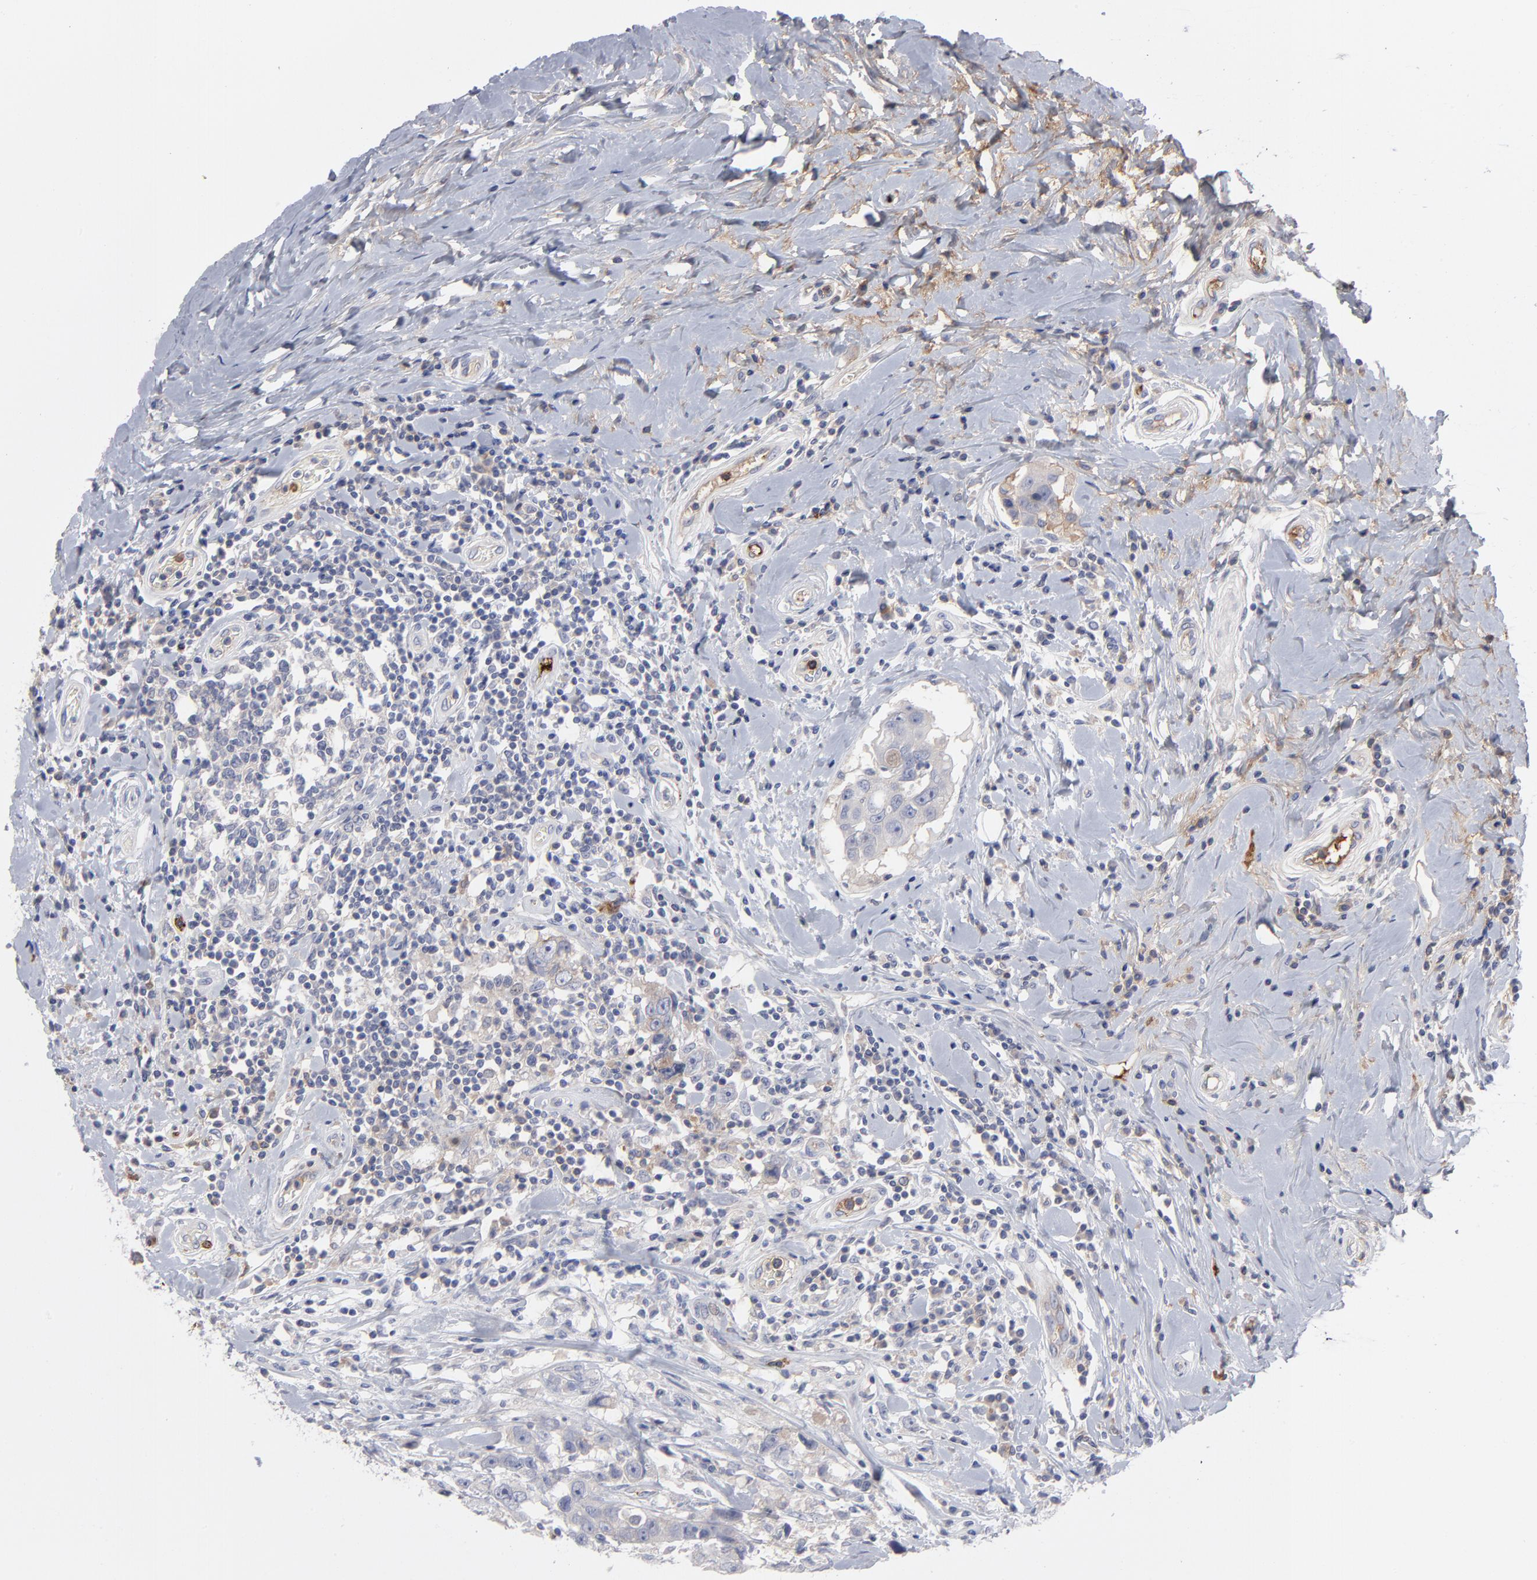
{"staining": {"intensity": "weak", "quantity": "<25%", "location": "cytoplasmic/membranous"}, "tissue": "breast cancer", "cell_type": "Tumor cells", "image_type": "cancer", "snomed": [{"axis": "morphology", "description": "Duct carcinoma"}, {"axis": "topography", "description": "Breast"}], "caption": "High magnification brightfield microscopy of infiltrating ductal carcinoma (breast) stained with DAB (brown) and counterstained with hematoxylin (blue): tumor cells show no significant staining.", "gene": "CCR3", "patient": {"sex": "female", "age": 27}}